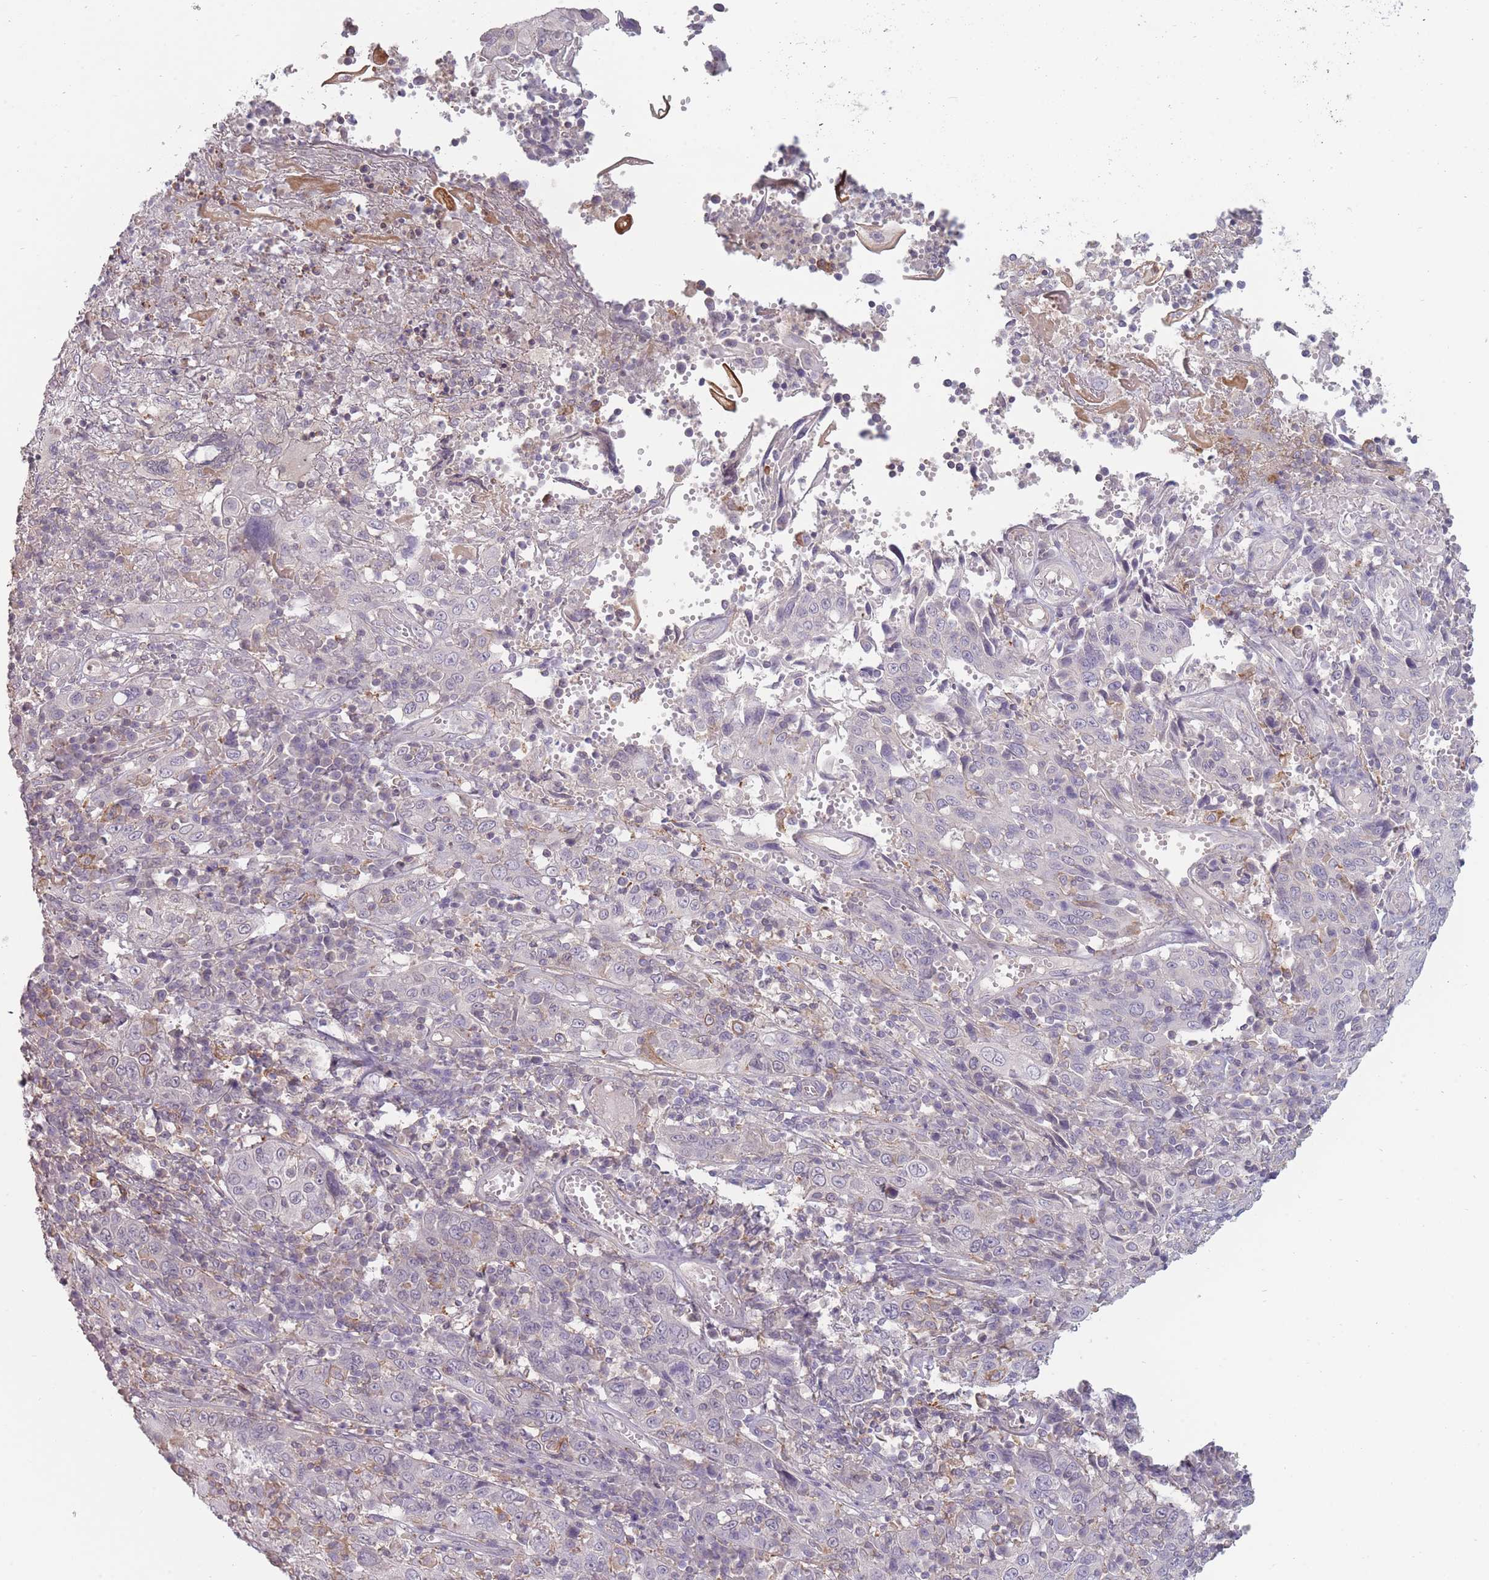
{"staining": {"intensity": "negative", "quantity": "none", "location": "none"}, "tissue": "cervical cancer", "cell_type": "Tumor cells", "image_type": "cancer", "snomed": [{"axis": "morphology", "description": "Squamous cell carcinoma, NOS"}, {"axis": "topography", "description": "Cervix"}], "caption": "Immunohistochemical staining of cervical cancer shows no significant expression in tumor cells.", "gene": "TET3", "patient": {"sex": "female", "age": 46}}